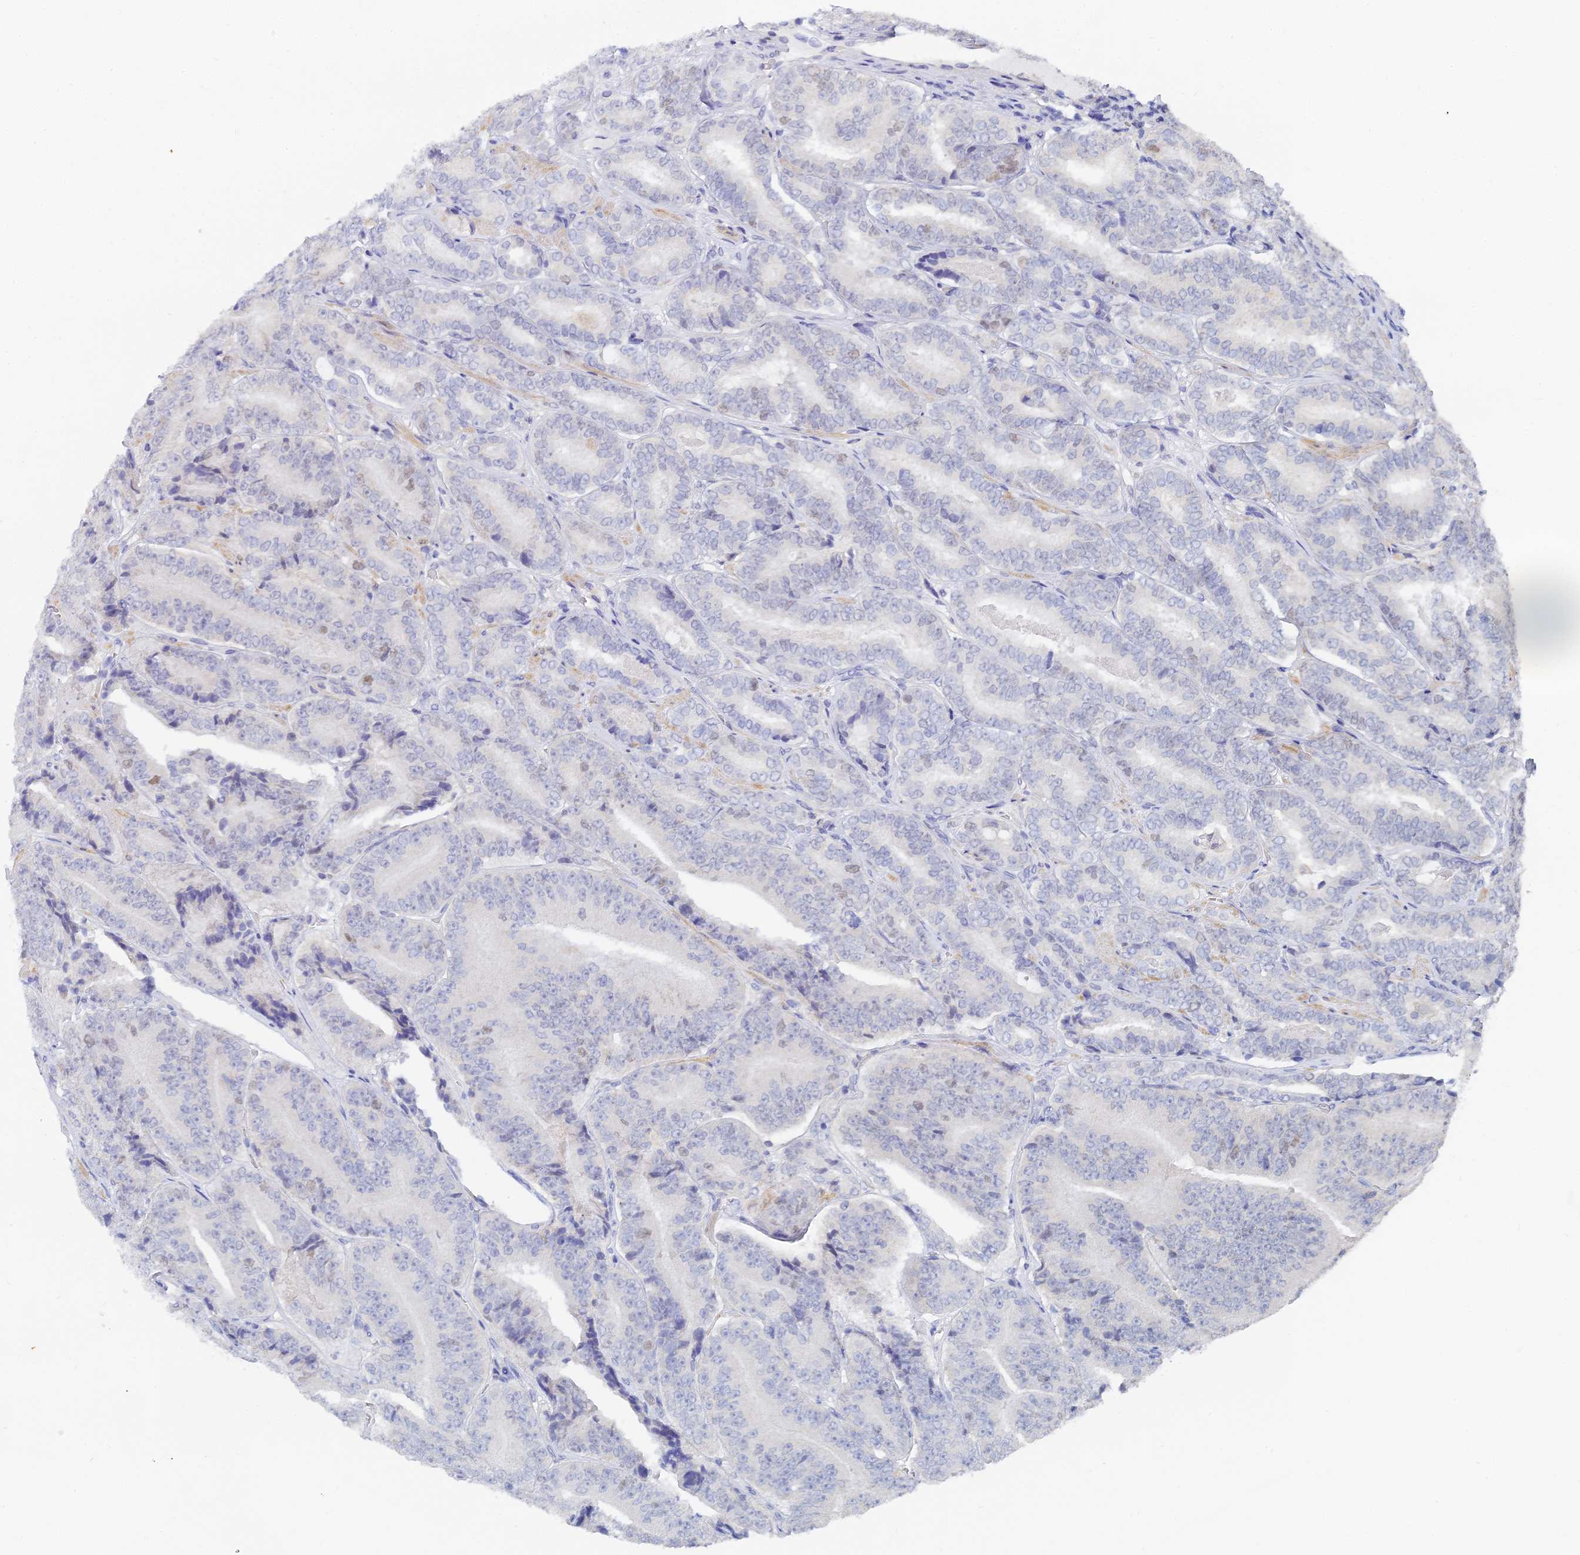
{"staining": {"intensity": "negative", "quantity": "none", "location": "none"}, "tissue": "prostate cancer", "cell_type": "Tumor cells", "image_type": "cancer", "snomed": [{"axis": "morphology", "description": "Adenocarcinoma, High grade"}, {"axis": "topography", "description": "Prostate"}], "caption": "There is no significant positivity in tumor cells of adenocarcinoma (high-grade) (prostate).", "gene": "MCM2", "patient": {"sex": "male", "age": 72}}